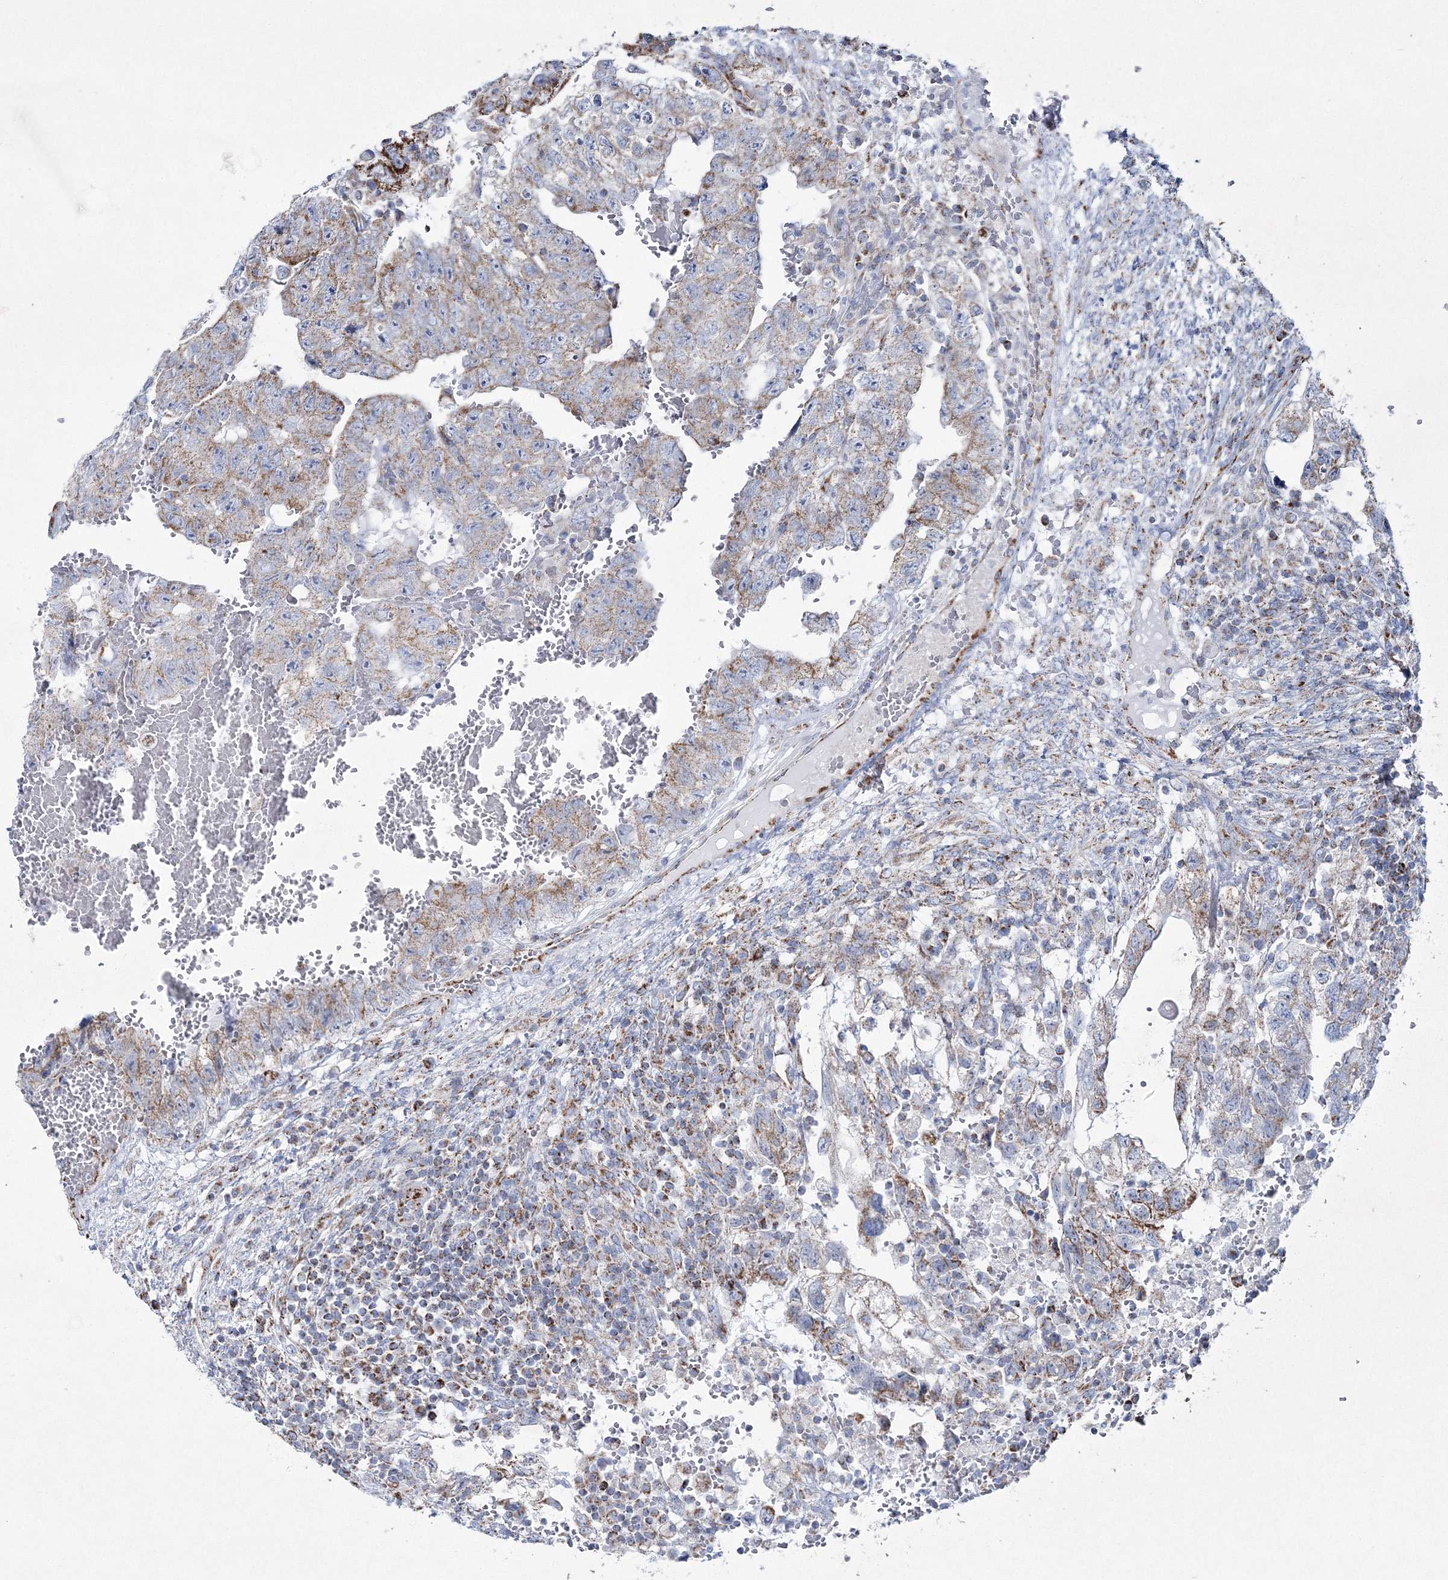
{"staining": {"intensity": "weak", "quantity": "25%-75%", "location": "cytoplasmic/membranous"}, "tissue": "testis cancer", "cell_type": "Tumor cells", "image_type": "cancer", "snomed": [{"axis": "morphology", "description": "Carcinoma, Embryonal, NOS"}, {"axis": "topography", "description": "Testis"}], "caption": "Tumor cells exhibit low levels of weak cytoplasmic/membranous expression in approximately 25%-75% of cells in human embryonal carcinoma (testis).", "gene": "HIBCH", "patient": {"sex": "male", "age": 36}}